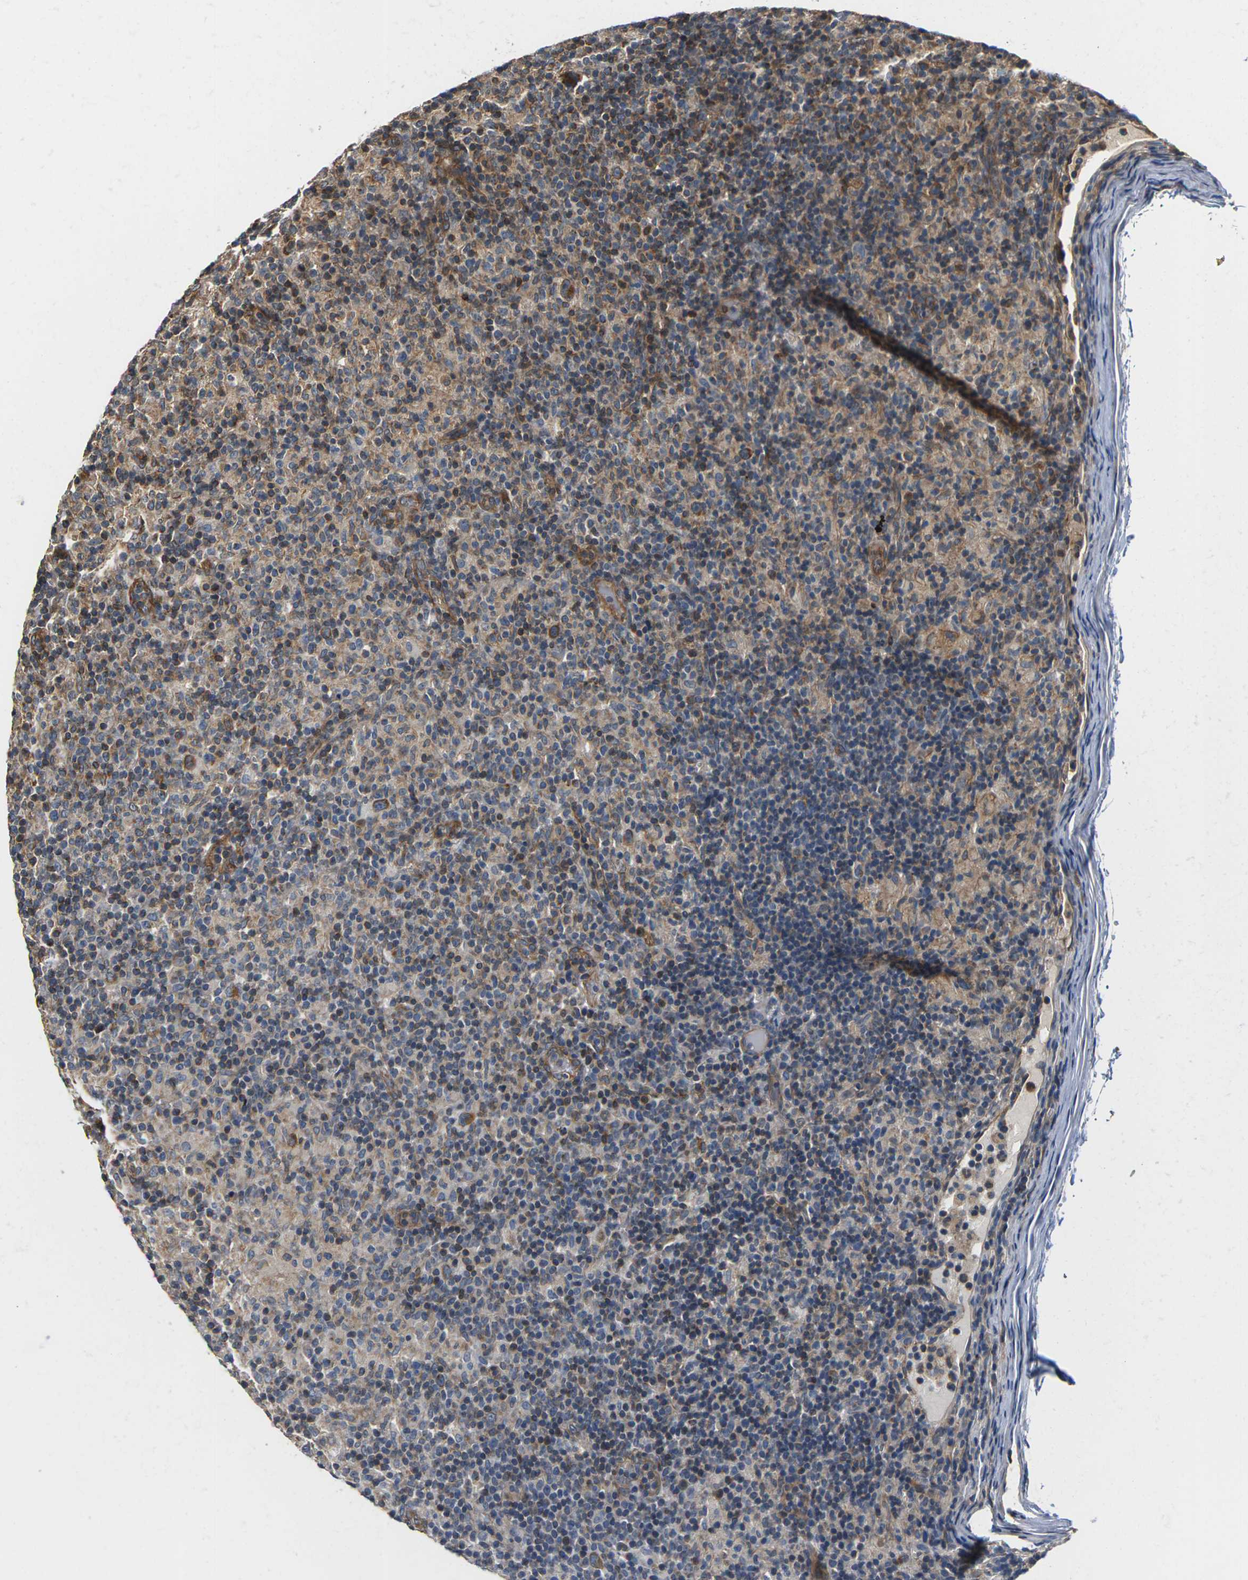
{"staining": {"intensity": "moderate", "quantity": ">75%", "location": "cytoplasmic/membranous"}, "tissue": "lymphoma", "cell_type": "Tumor cells", "image_type": "cancer", "snomed": [{"axis": "morphology", "description": "Hodgkin's disease, NOS"}, {"axis": "topography", "description": "Lymph node"}], "caption": "High-power microscopy captured an immunohistochemistry image of lymphoma, revealing moderate cytoplasmic/membranous positivity in about >75% of tumor cells. (brown staining indicates protein expression, while blue staining denotes nuclei).", "gene": "PCDHB4", "patient": {"sex": "male", "age": 70}}